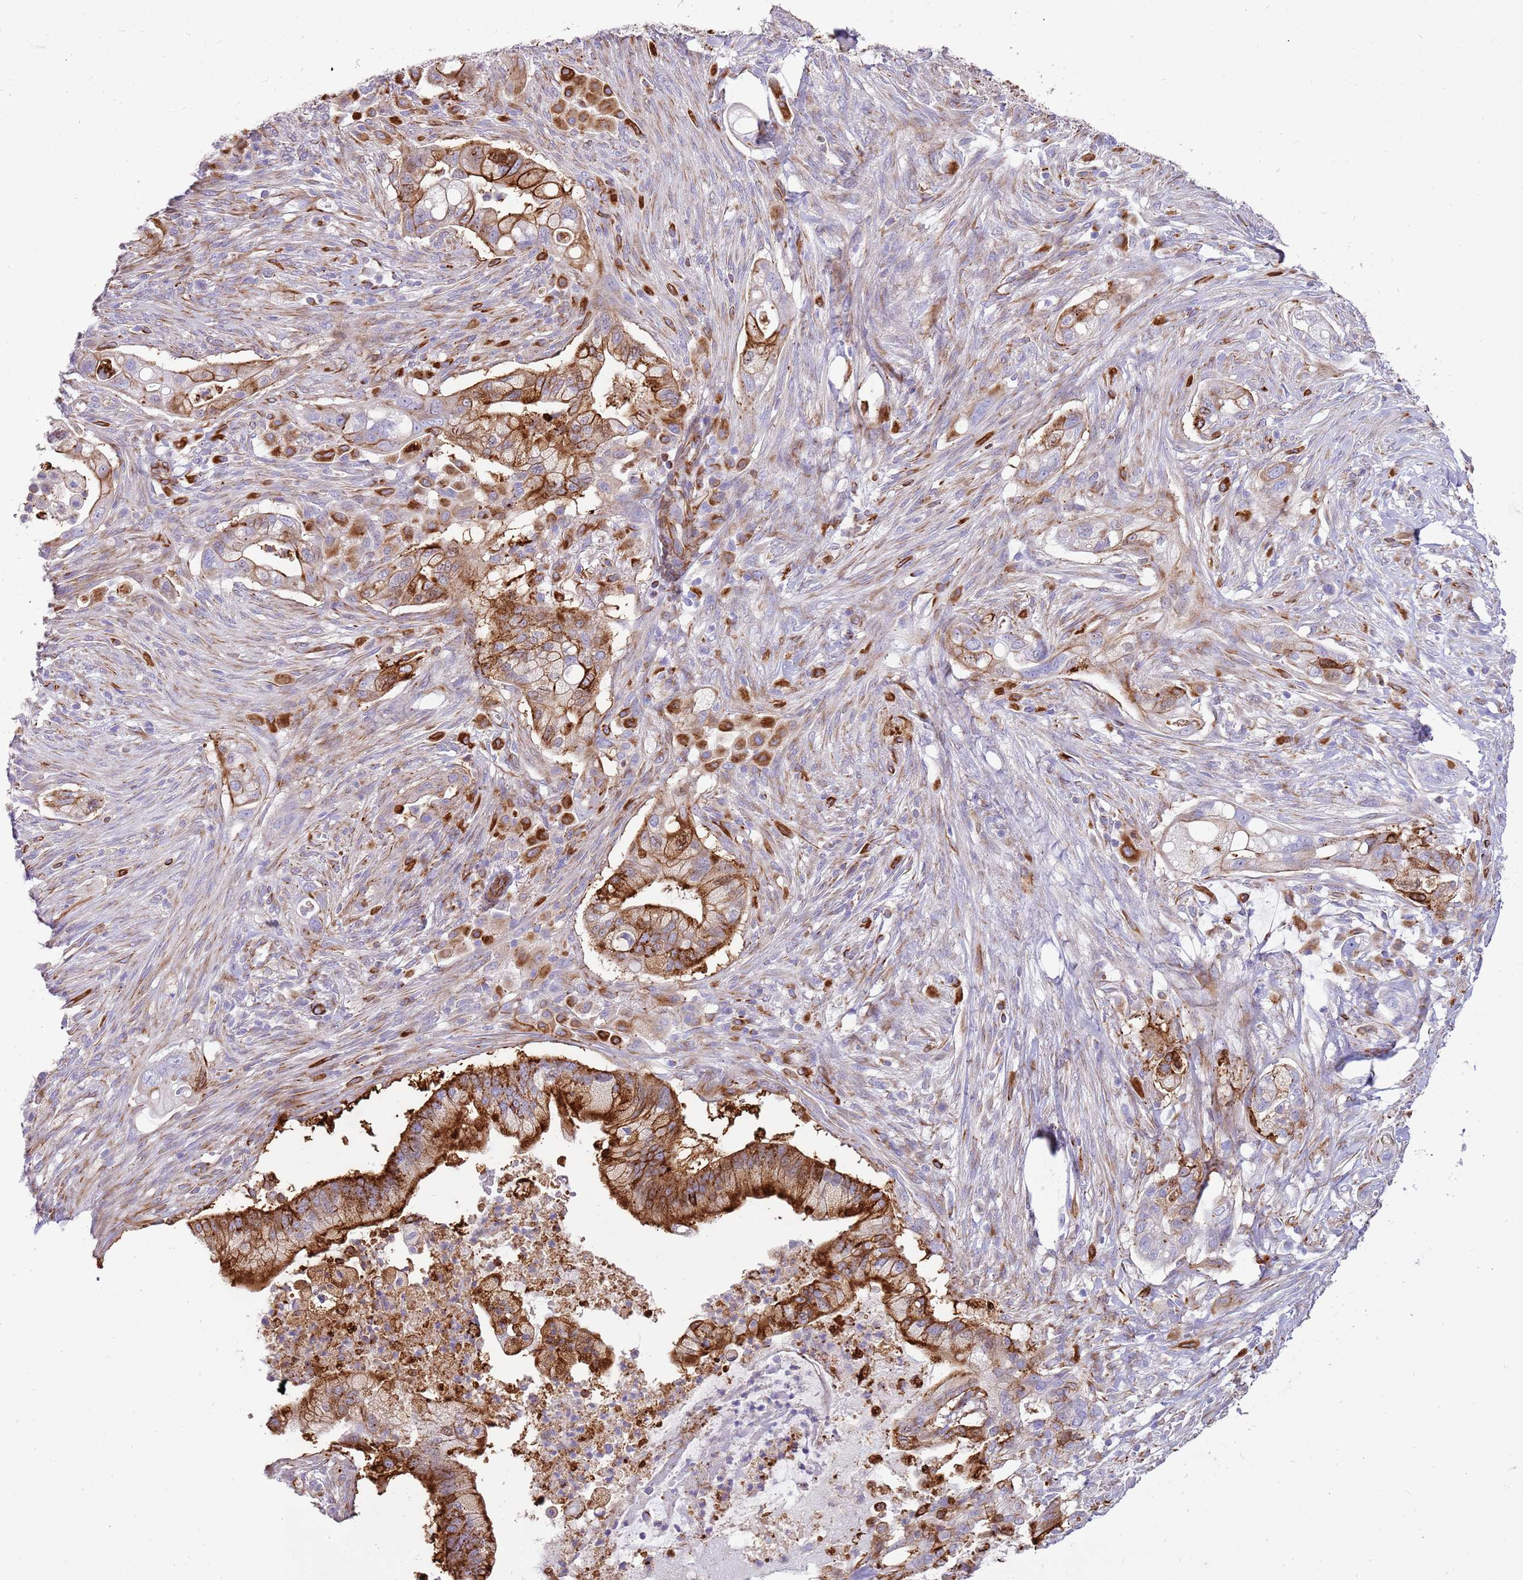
{"staining": {"intensity": "strong", "quantity": "25%-75%", "location": "cytoplasmic/membranous"}, "tissue": "pancreatic cancer", "cell_type": "Tumor cells", "image_type": "cancer", "snomed": [{"axis": "morphology", "description": "Adenocarcinoma, NOS"}, {"axis": "topography", "description": "Pancreas"}], "caption": "Immunohistochemical staining of human pancreatic cancer exhibits high levels of strong cytoplasmic/membranous staining in about 25%-75% of tumor cells.", "gene": "ZDHHC1", "patient": {"sex": "male", "age": 44}}